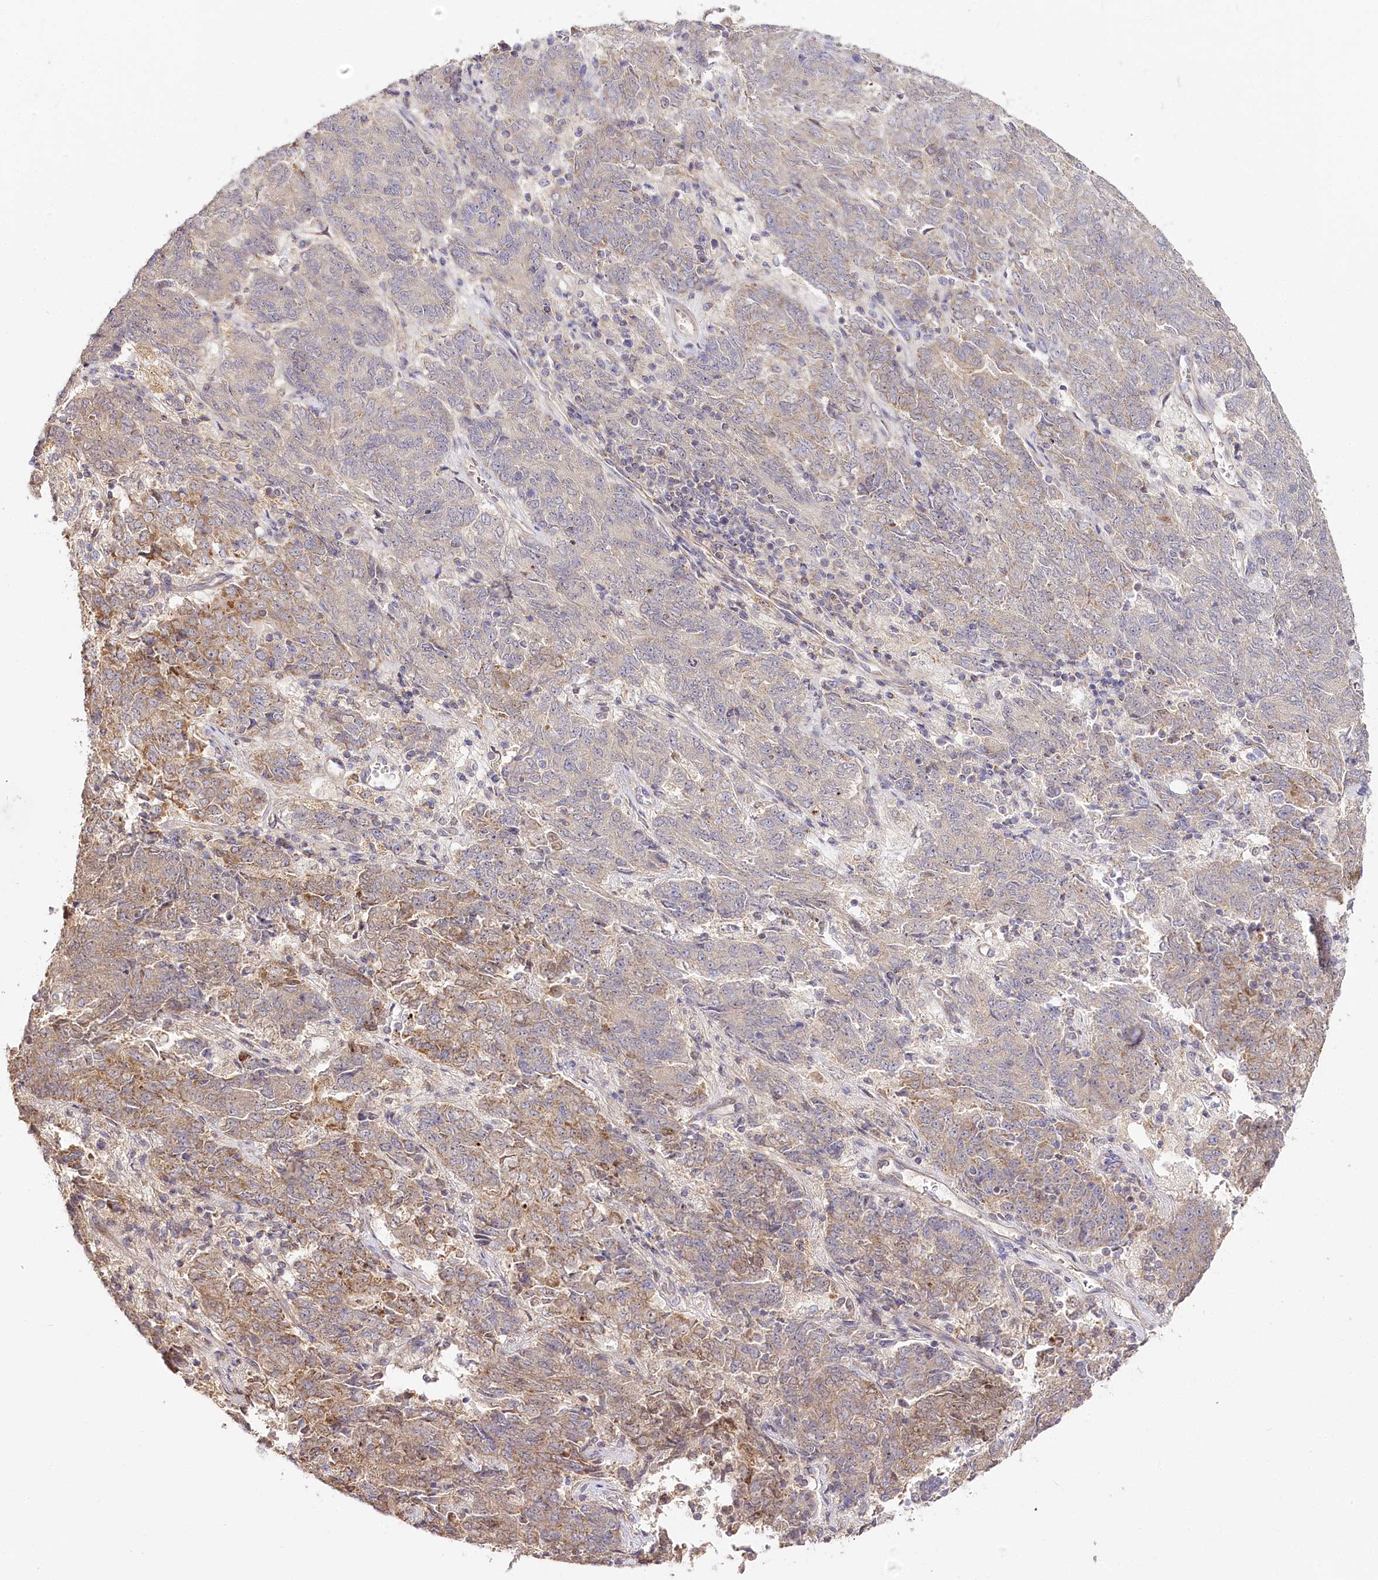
{"staining": {"intensity": "moderate", "quantity": "<25%", "location": "cytoplasmic/membranous"}, "tissue": "endometrial cancer", "cell_type": "Tumor cells", "image_type": "cancer", "snomed": [{"axis": "morphology", "description": "Adenocarcinoma, NOS"}, {"axis": "topography", "description": "Endometrium"}], "caption": "This photomicrograph demonstrates immunohistochemistry (IHC) staining of human adenocarcinoma (endometrial), with low moderate cytoplasmic/membranous staining in approximately <25% of tumor cells.", "gene": "ZNF226", "patient": {"sex": "female", "age": 80}}